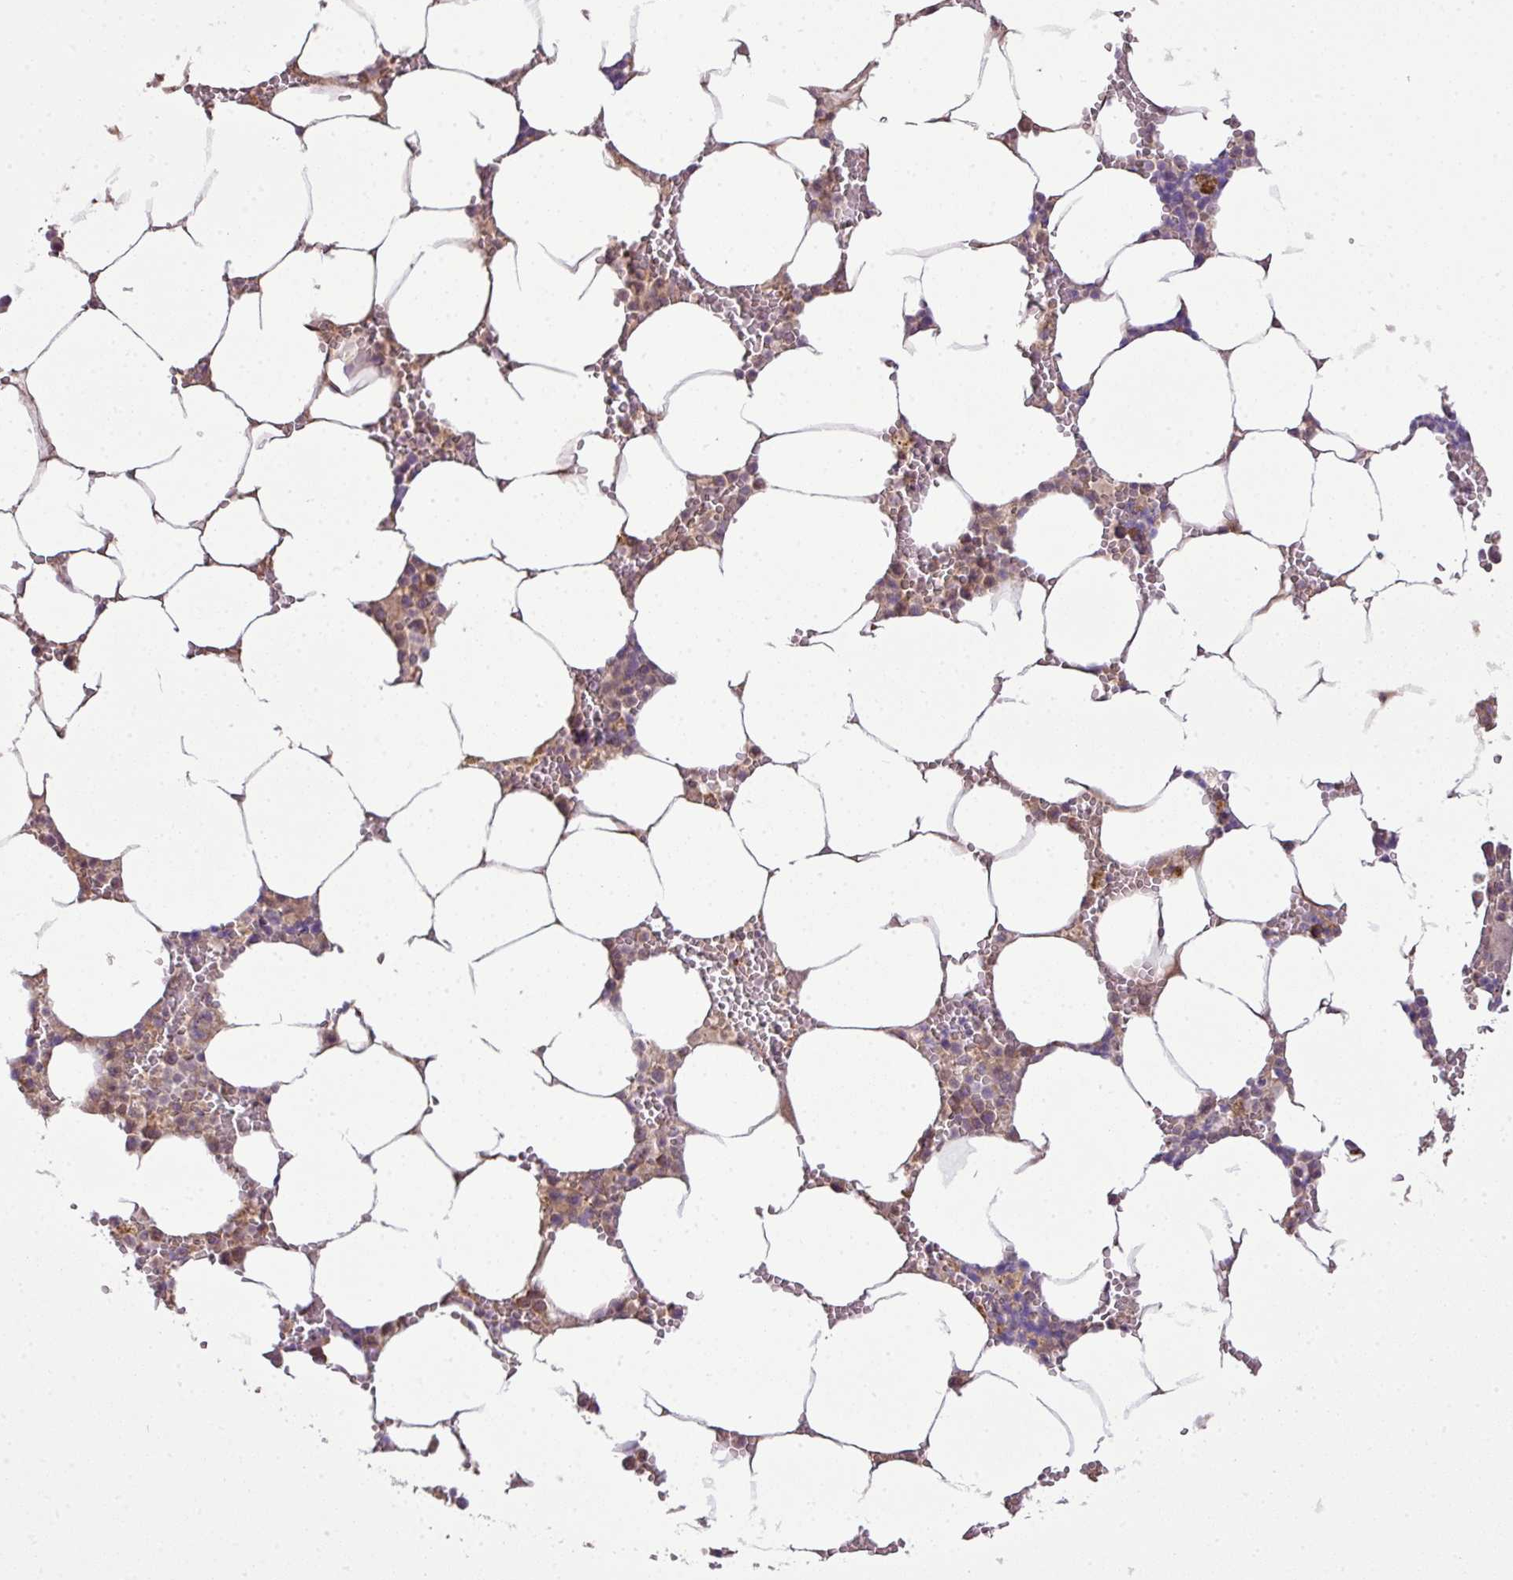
{"staining": {"intensity": "weak", "quantity": "25%-75%", "location": "cytoplasmic/membranous"}, "tissue": "bone marrow", "cell_type": "Hematopoietic cells", "image_type": "normal", "snomed": [{"axis": "morphology", "description": "Normal tissue, NOS"}, {"axis": "topography", "description": "Bone marrow"}], "caption": "Hematopoietic cells exhibit weak cytoplasmic/membranous expression in about 25%-75% of cells in benign bone marrow. The staining was performed using DAB to visualize the protein expression in brown, while the nuclei were stained in blue with hematoxylin (Magnification: 20x).", "gene": "DNAAF4", "patient": {"sex": "male", "age": 70}}